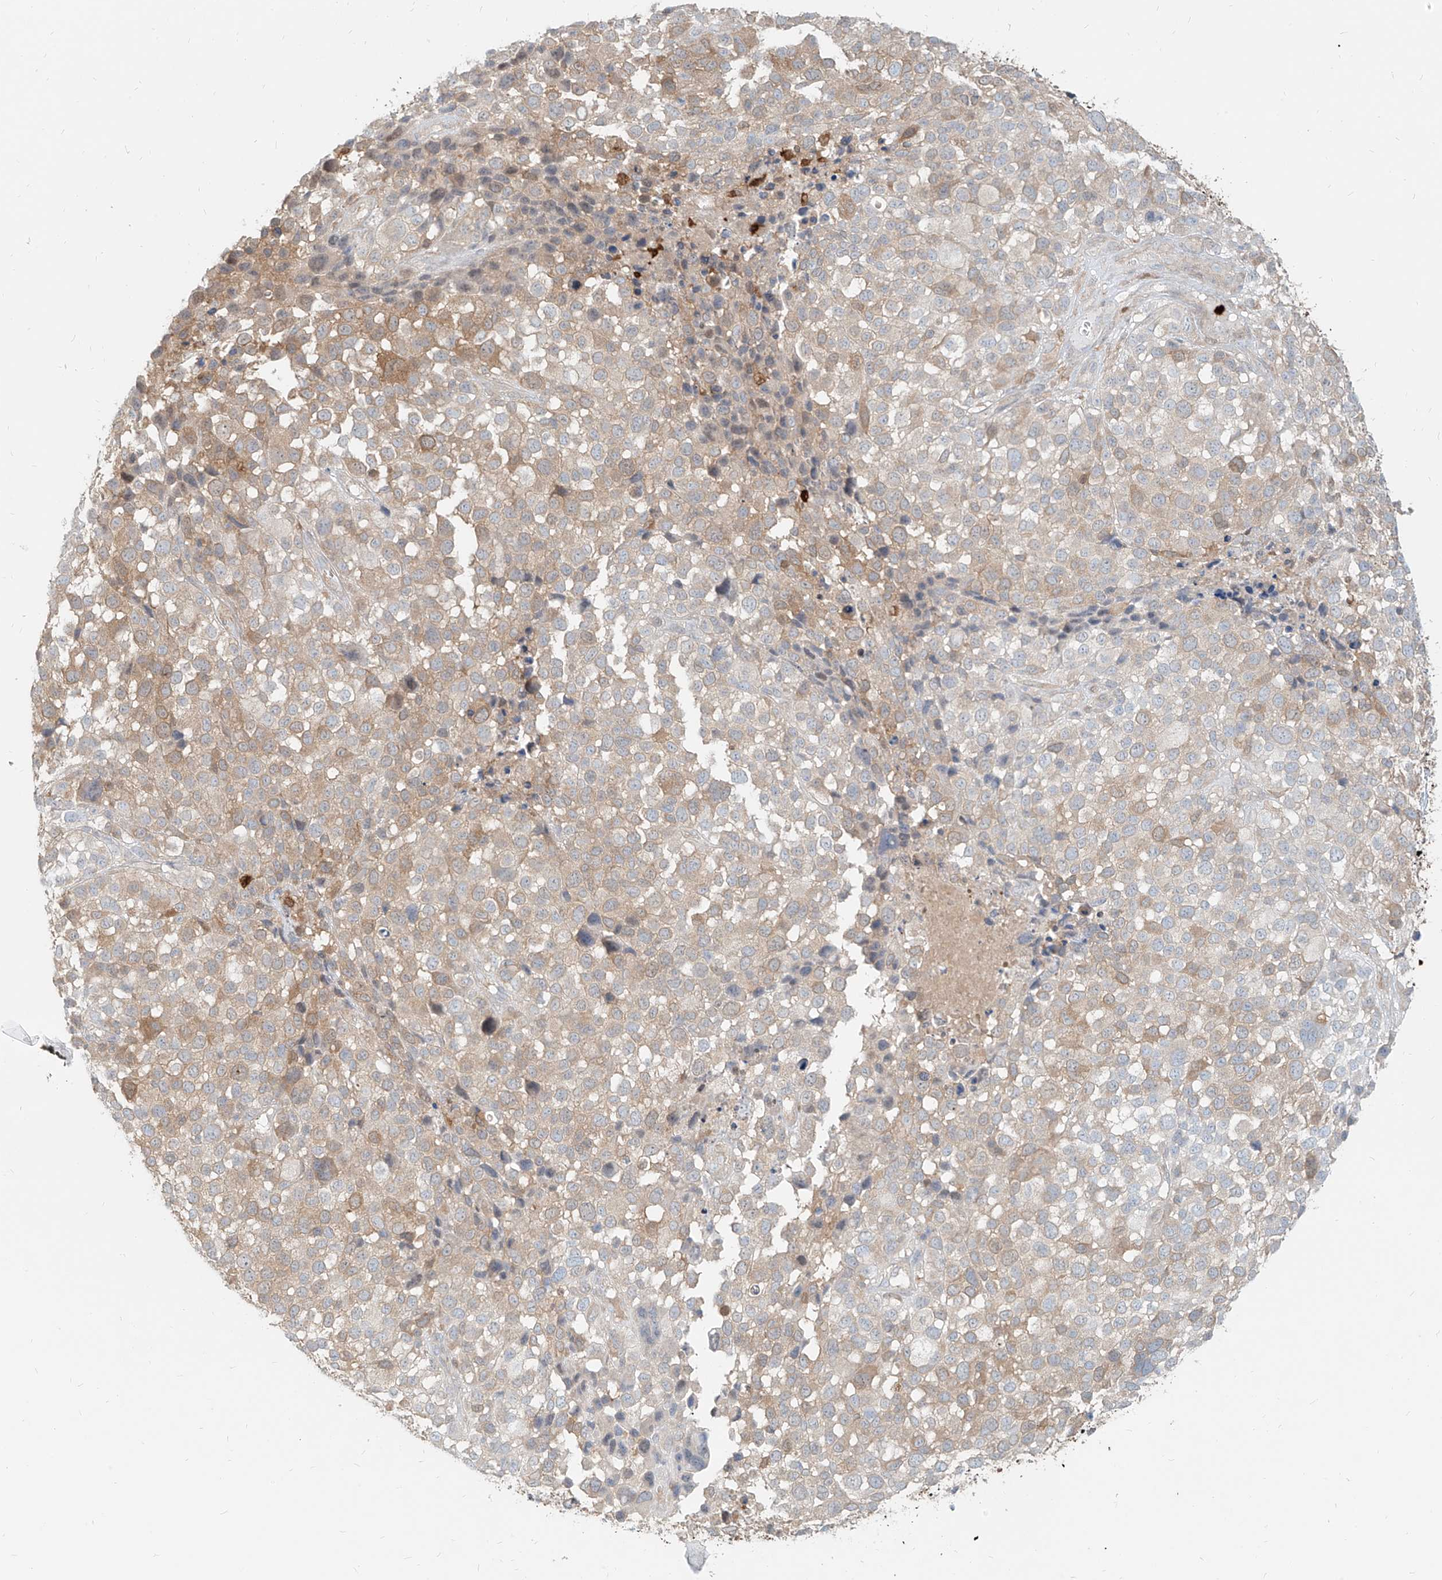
{"staining": {"intensity": "weak", "quantity": "25%-75%", "location": "cytoplasmic/membranous"}, "tissue": "melanoma", "cell_type": "Tumor cells", "image_type": "cancer", "snomed": [{"axis": "morphology", "description": "Malignant melanoma, NOS"}, {"axis": "topography", "description": "Skin of trunk"}], "caption": "Malignant melanoma stained with immunohistochemistry (IHC) shows weak cytoplasmic/membranous expression in about 25%-75% of tumor cells. (IHC, brightfield microscopy, high magnification).", "gene": "PGD", "patient": {"sex": "male", "age": 71}}